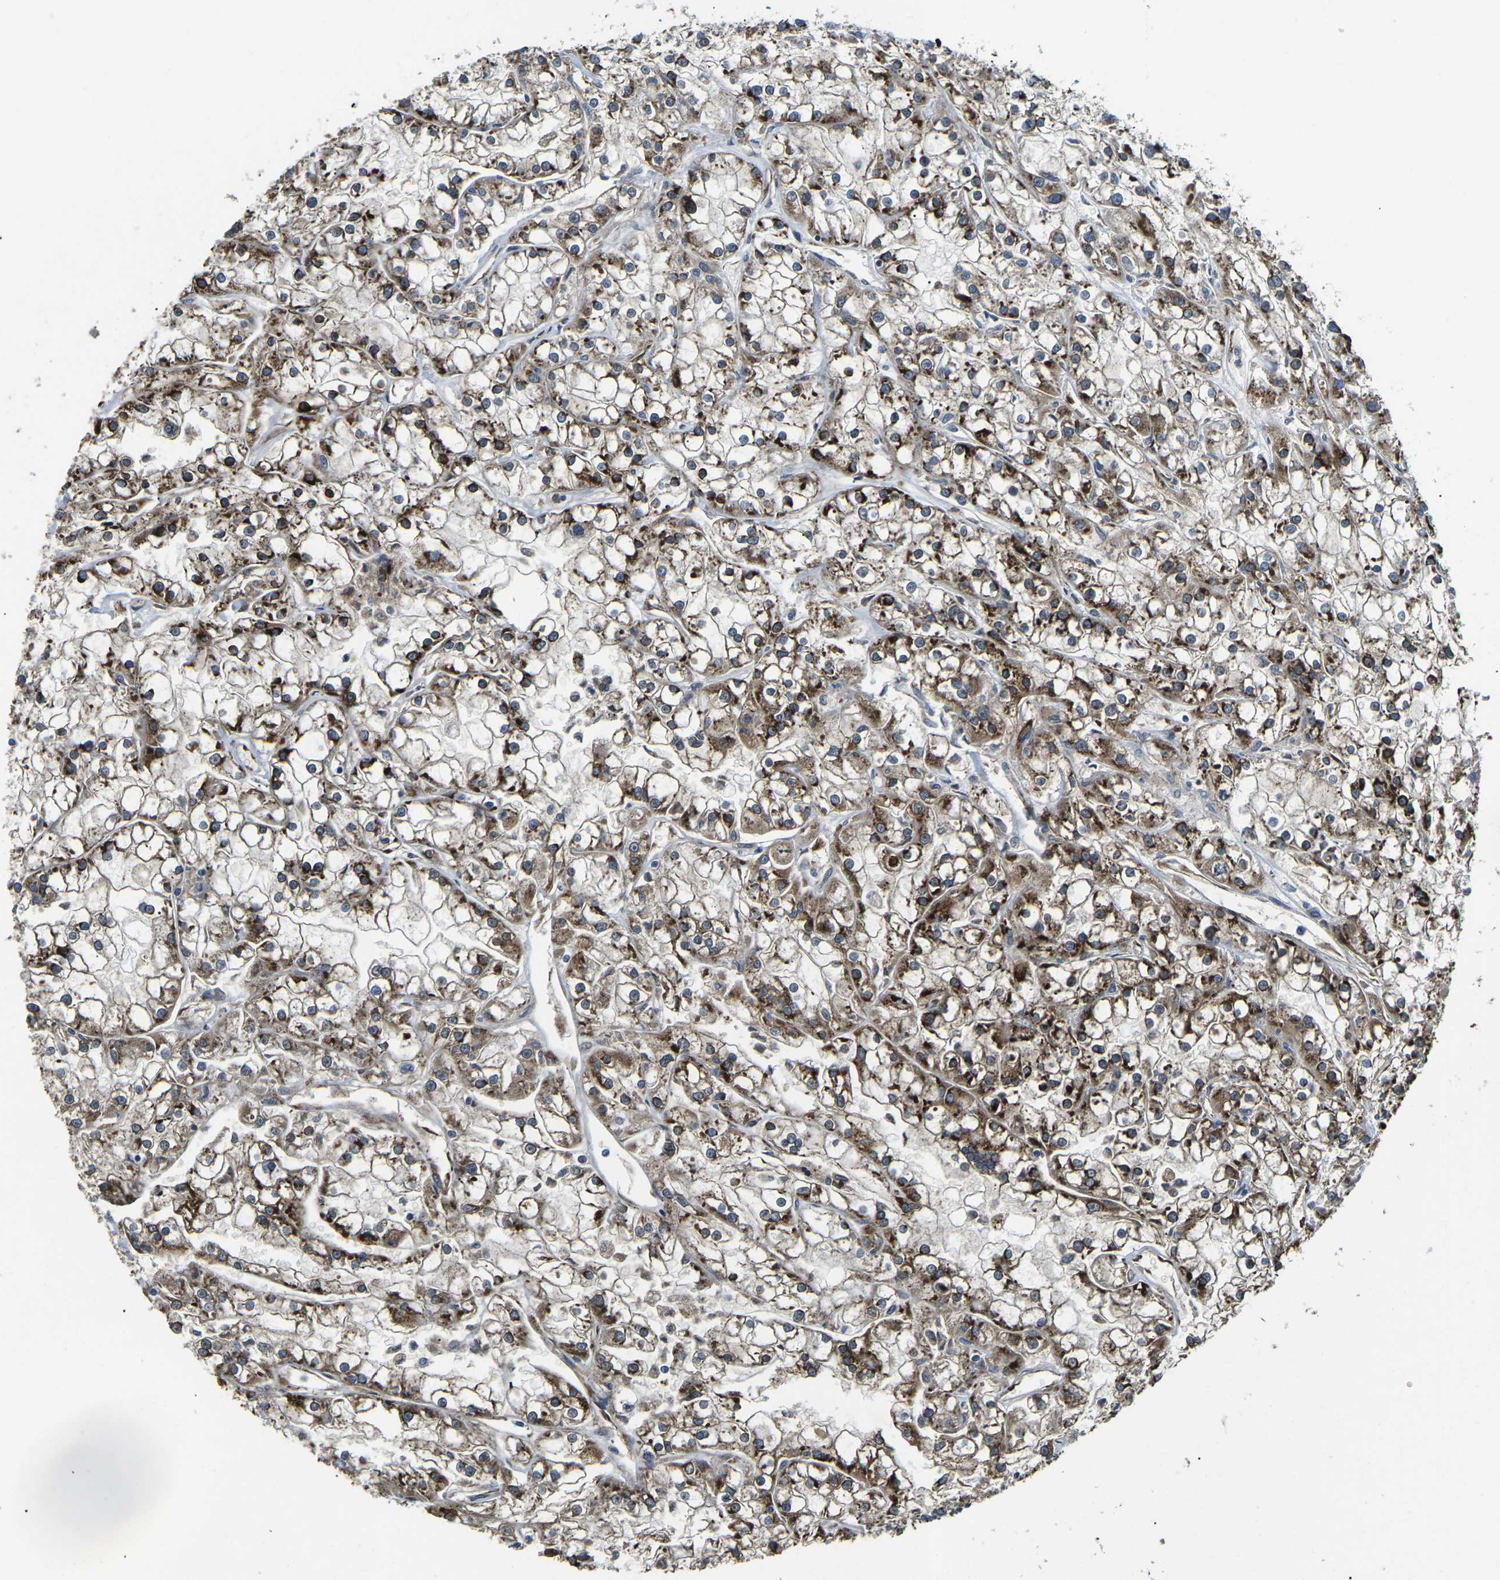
{"staining": {"intensity": "strong", "quantity": ">75%", "location": "cytoplasmic/membranous"}, "tissue": "renal cancer", "cell_type": "Tumor cells", "image_type": "cancer", "snomed": [{"axis": "morphology", "description": "Adenocarcinoma, NOS"}, {"axis": "topography", "description": "Kidney"}], "caption": "A high amount of strong cytoplasmic/membranous staining is seen in about >75% of tumor cells in renal adenocarcinoma tissue.", "gene": "PDZD8", "patient": {"sex": "female", "age": 52}}